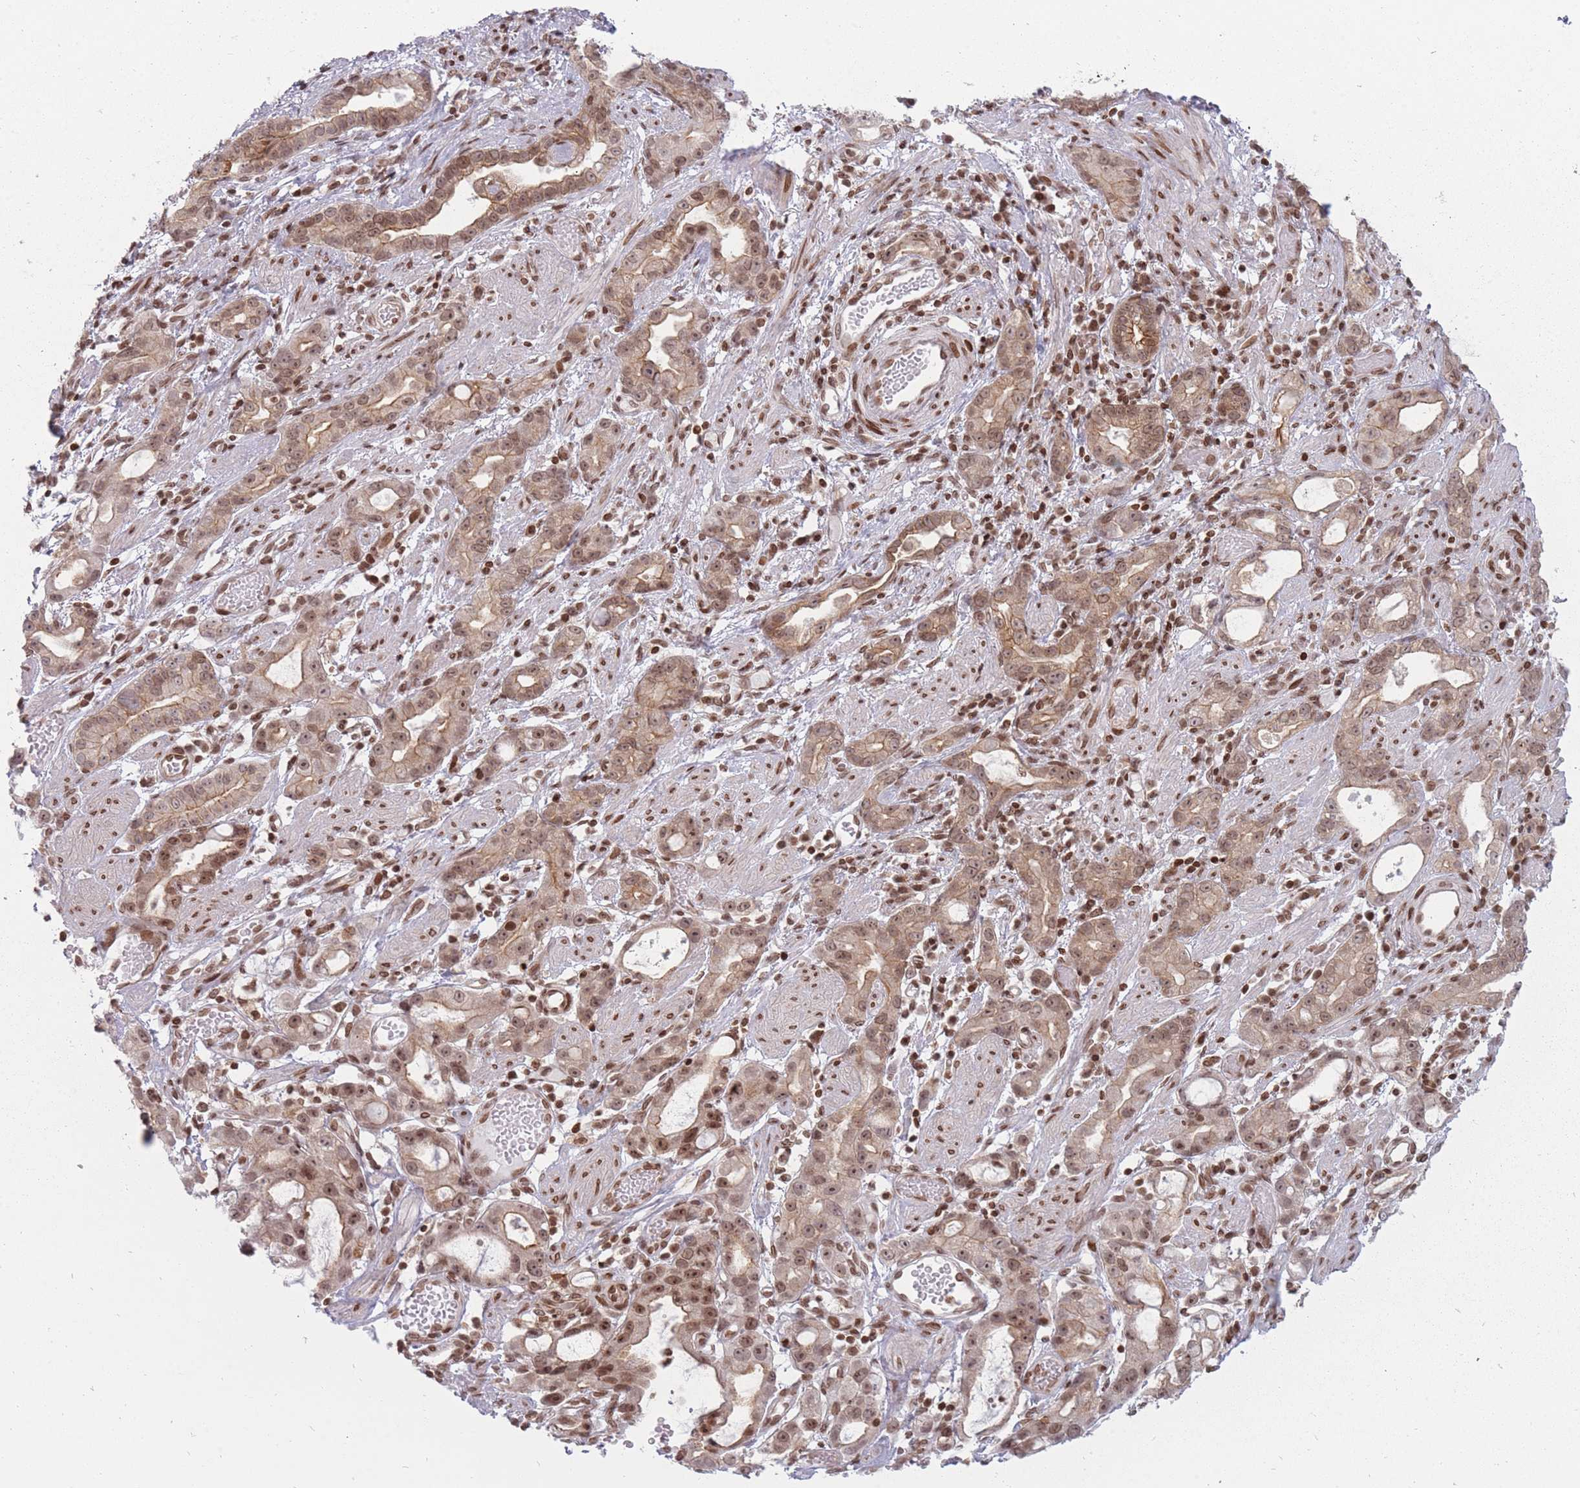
{"staining": {"intensity": "moderate", "quantity": ">75%", "location": "cytoplasmic/membranous,nuclear"}, "tissue": "stomach cancer", "cell_type": "Tumor cells", "image_type": "cancer", "snomed": [{"axis": "morphology", "description": "Adenocarcinoma, NOS"}, {"axis": "topography", "description": "Stomach"}], "caption": "High-power microscopy captured an immunohistochemistry (IHC) image of adenocarcinoma (stomach), revealing moderate cytoplasmic/membranous and nuclear expression in about >75% of tumor cells.", "gene": "TMC6", "patient": {"sex": "male", "age": 55}}